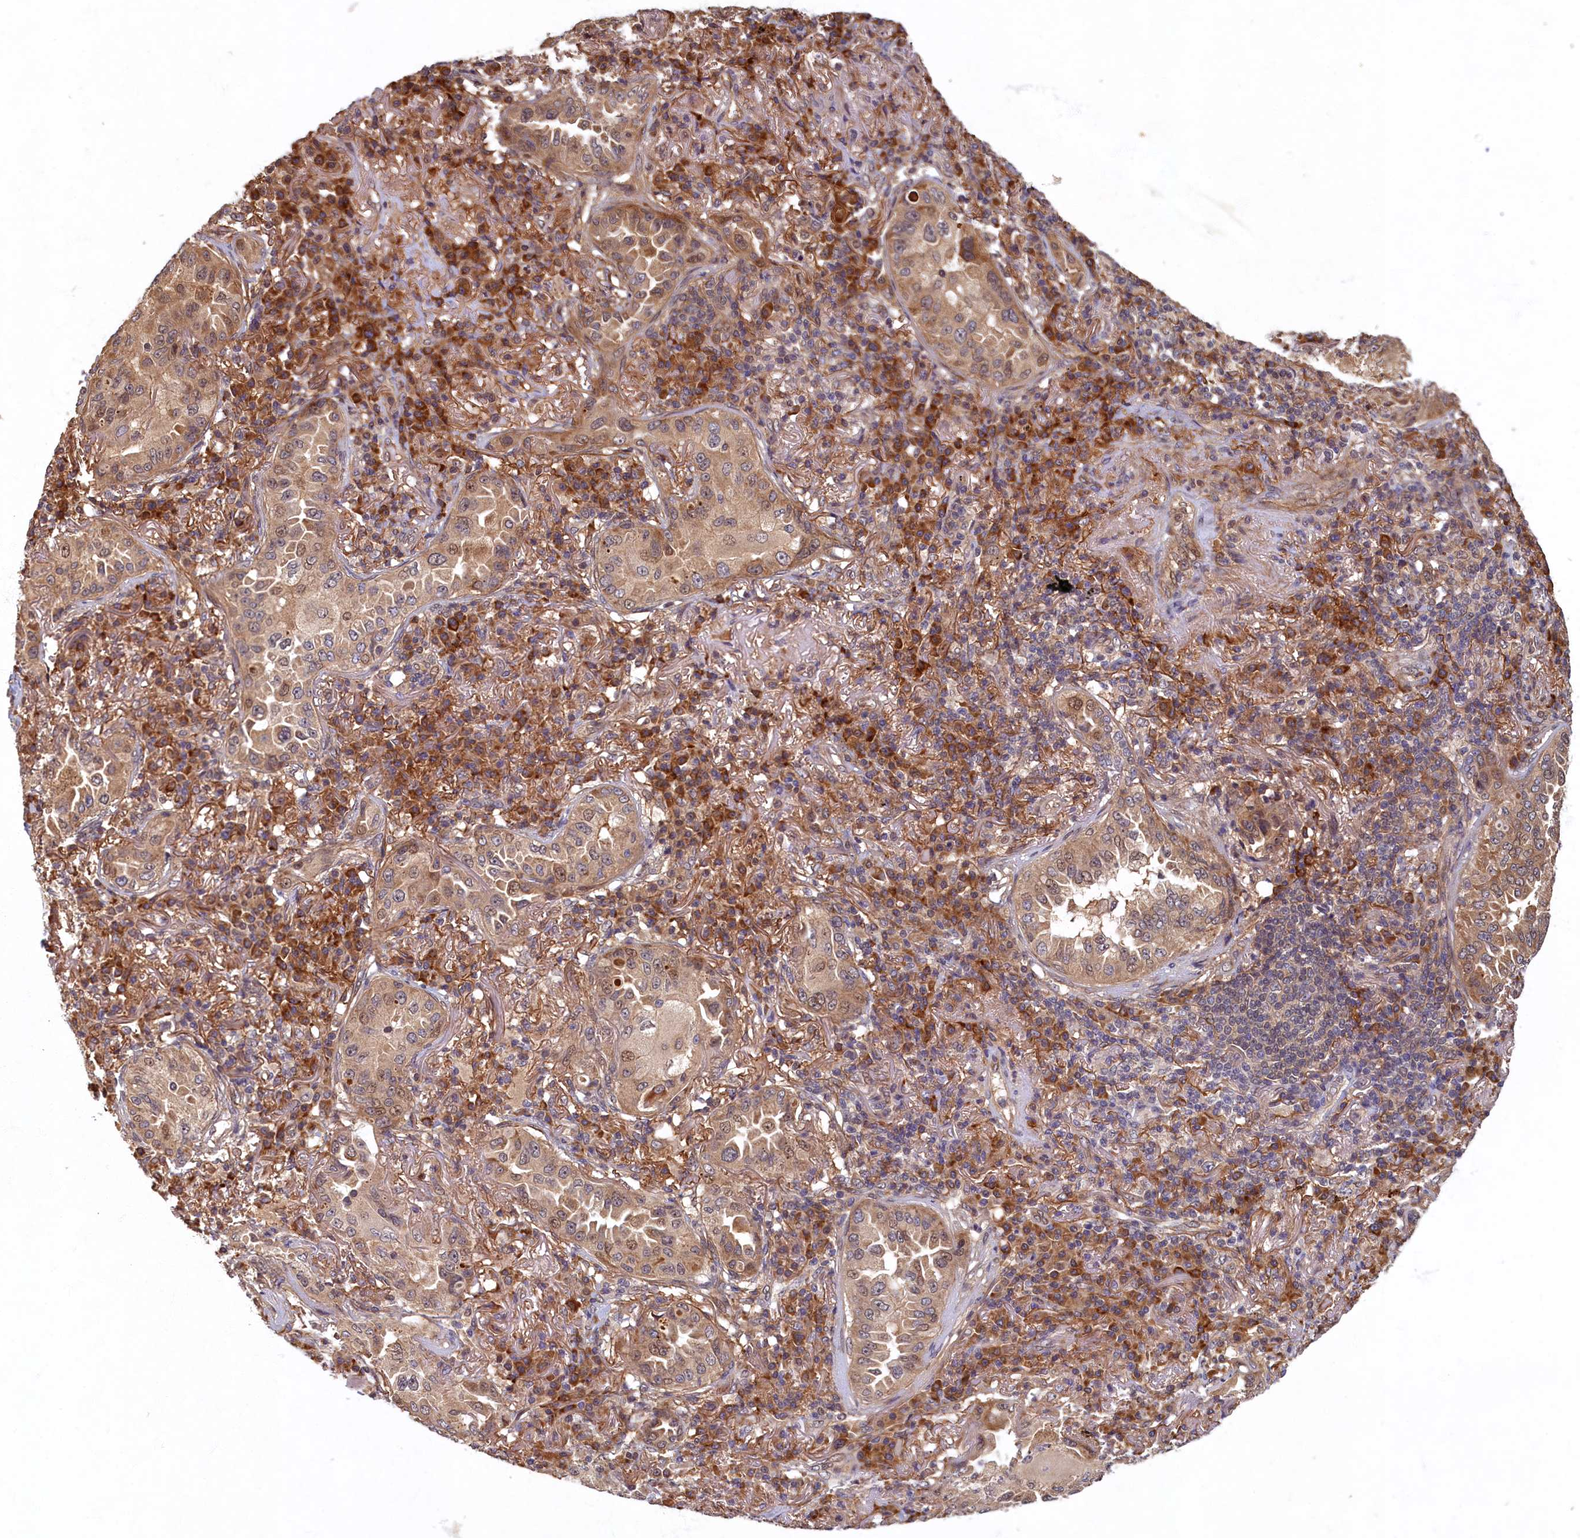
{"staining": {"intensity": "weak", "quantity": ">75%", "location": "cytoplasmic/membranous,nuclear"}, "tissue": "lung cancer", "cell_type": "Tumor cells", "image_type": "cancer", "snomed": [{"axis": "morphology", "description": "Adenocarcinoma, NOS"}, {"axis": "topography", "description": "Lung"}], "caption": "A micrograph of lung adenocarcinoma stained for a protein shows weak cytoplasmic/membranous and nuclear brown staining in tumor cells.", "gene": "LCMT2", "patient": {"sex": "female", "age": 69}}